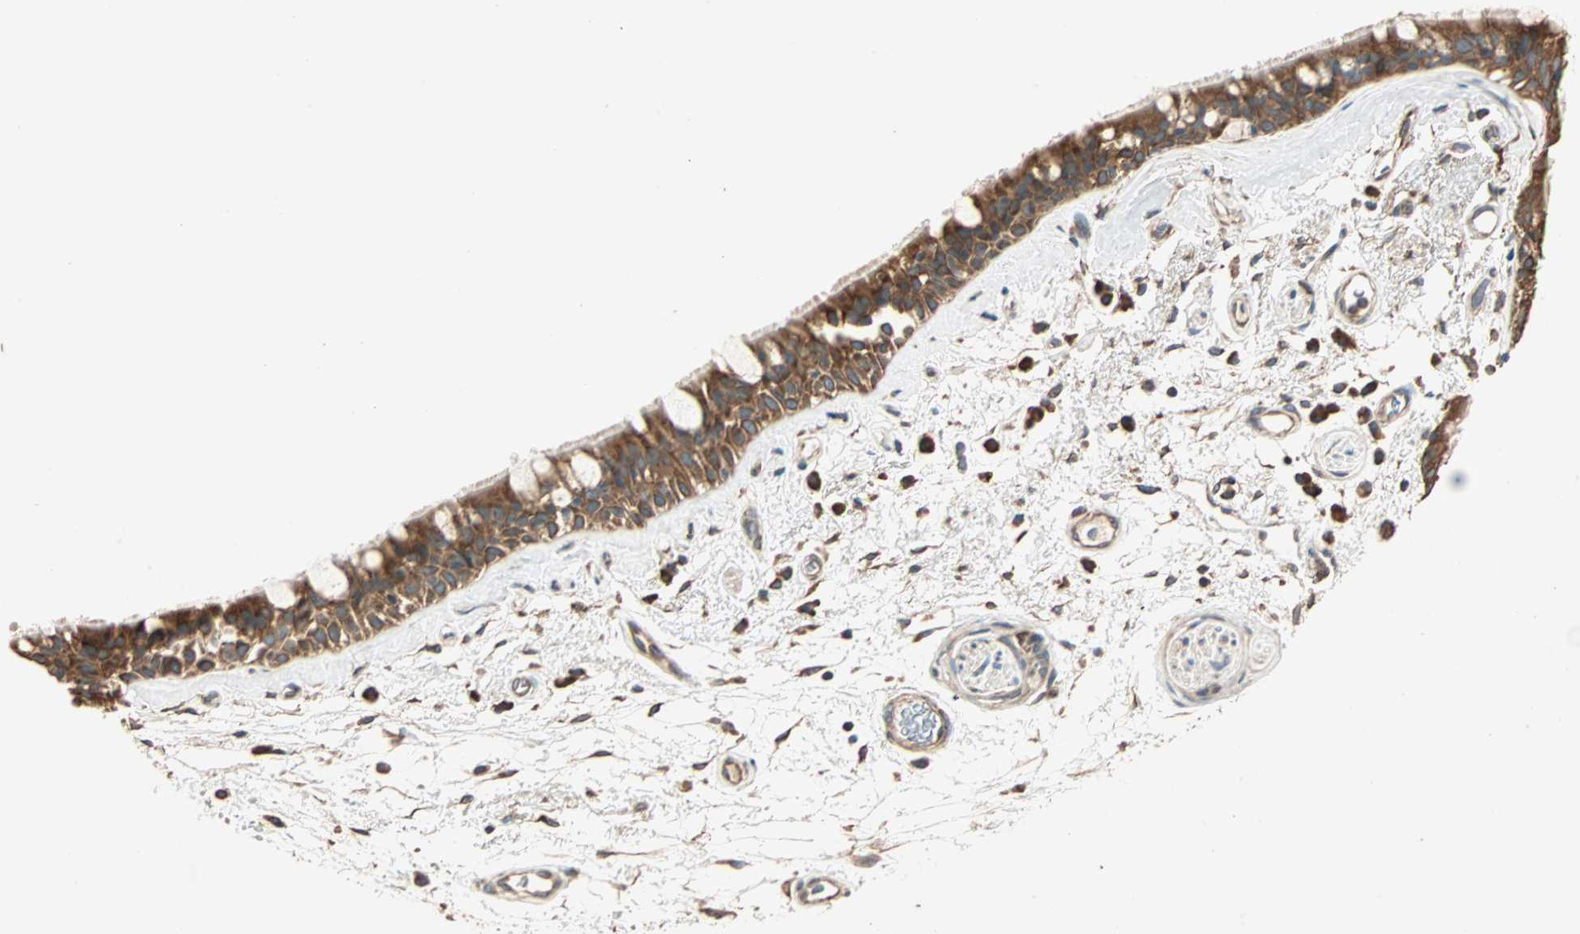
{"staining": {"intensity": "strong", "quantity": ">75%", "location": "cytoplasmic/membranous"}, "tissue": "bronchus", "cell_type": "Respiratory epithelial cells", "image_type": "normal", "snomed": [{"axis": "morphology", "description": "Normal tissue, NOS"}, {"axis": "morphology", "description": "Adenocarcinoma, NOS"}, {"axis": "topography", "description": "Bronchus"}, {"axis": "topography", "description": "Lung"}], "caption": "A histopathology image showing strong cytoplasmic/membranous positivity in approximately >75% of respiratory epithelial cells in benign bronchus, as visualized by brown immunohistochemical staining.", "gene": "EIF4G2", "patient": {"sex": "female", "age": 54}}